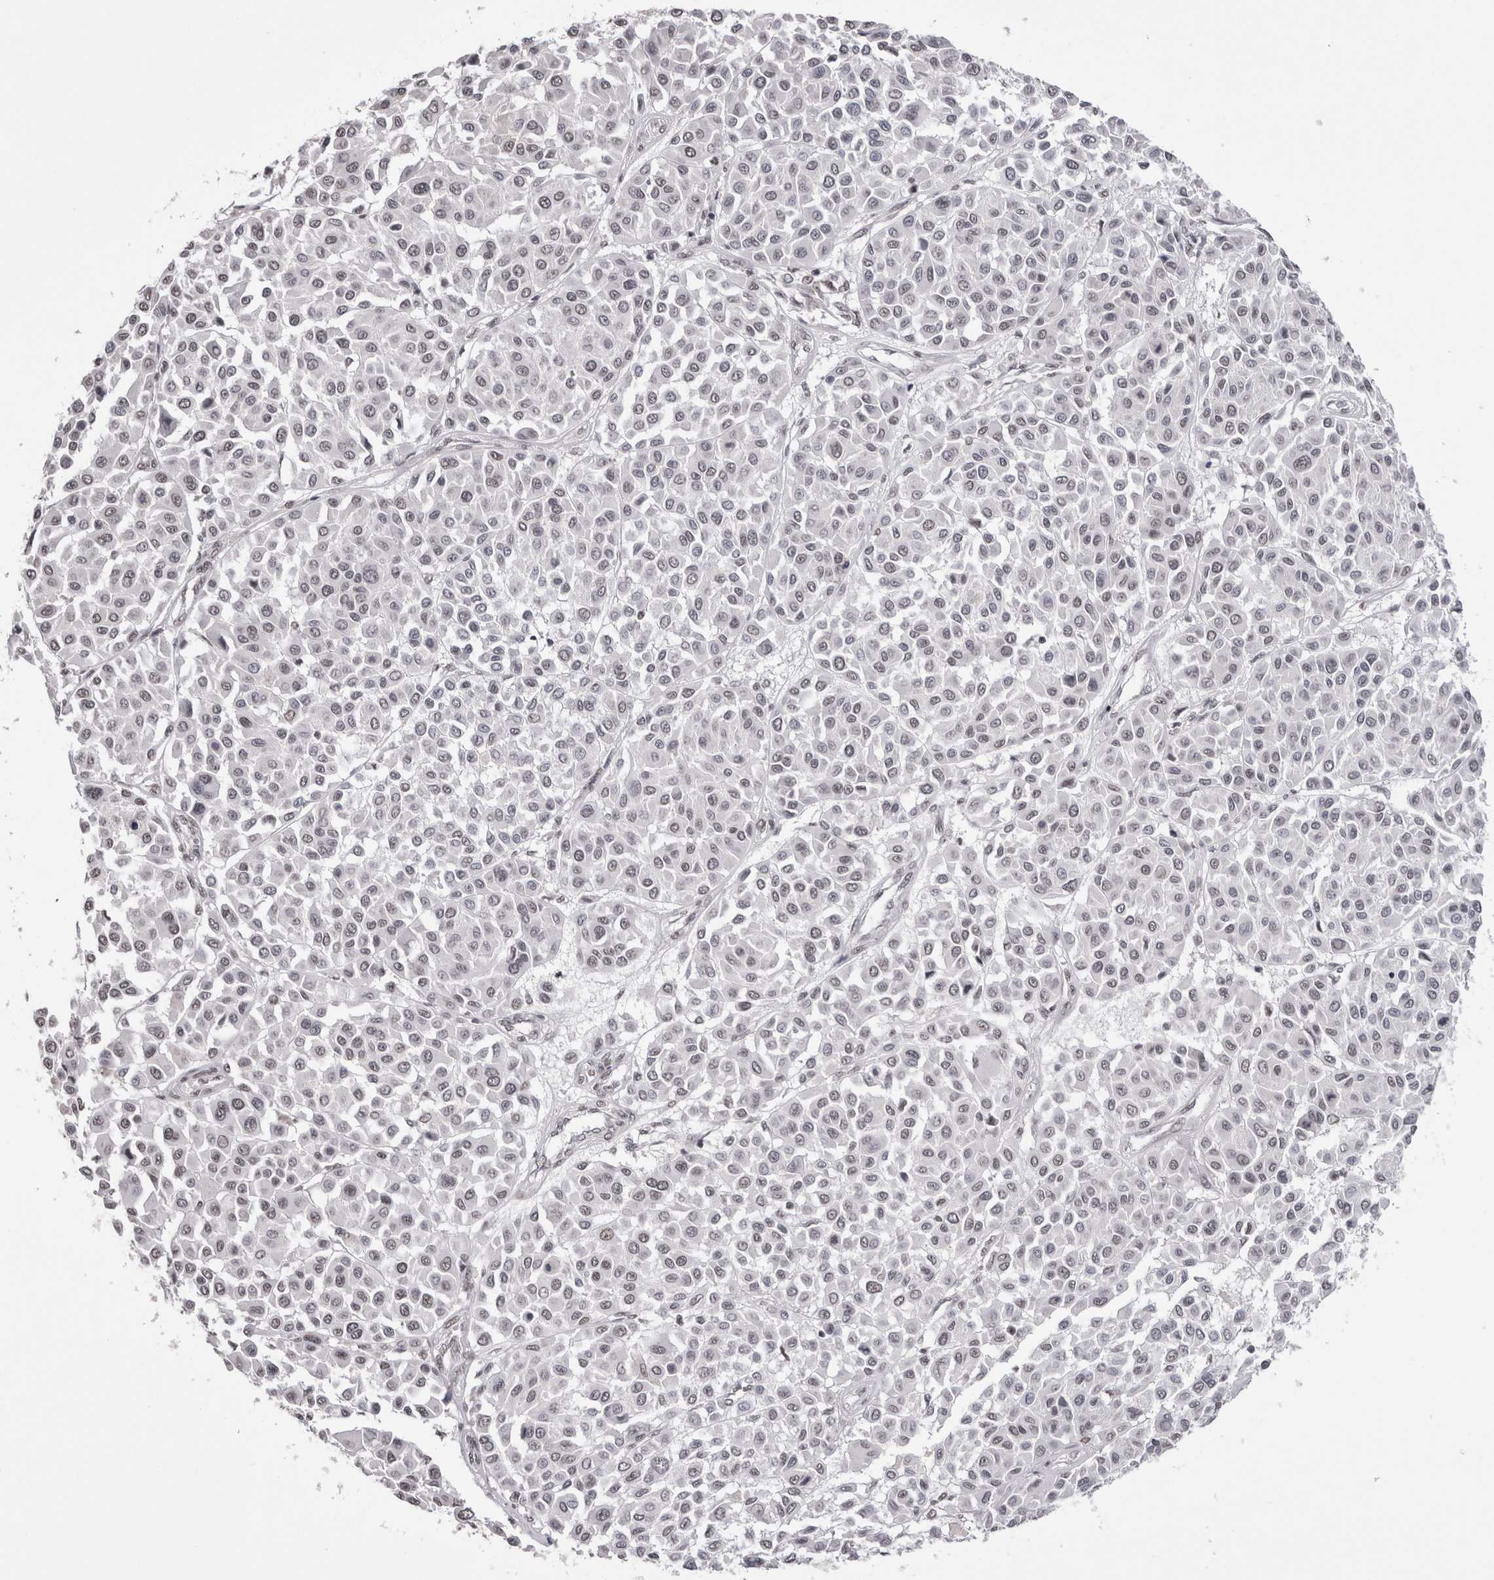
{"staining": {"intensity": "weak", "quantity": "25%-75%", "location": "nuclear"}, "tissue": "melanoma", "cell_type": "Tumor cells", "image_type": "cancer", "snomed": [{"axis": "morphology", "description": "Malignant melanoma, Metastatic site"}, {"axis": "topography", "description": "Soft tissue"}], "caption": "Approximately 25%-75% of tumor cells in human melanoma show weak nuclear protein expression as visualized by brown immunohistochemical staining.", "gene": "SMC1A", "patient": {"sex": "male", "age": 41}}